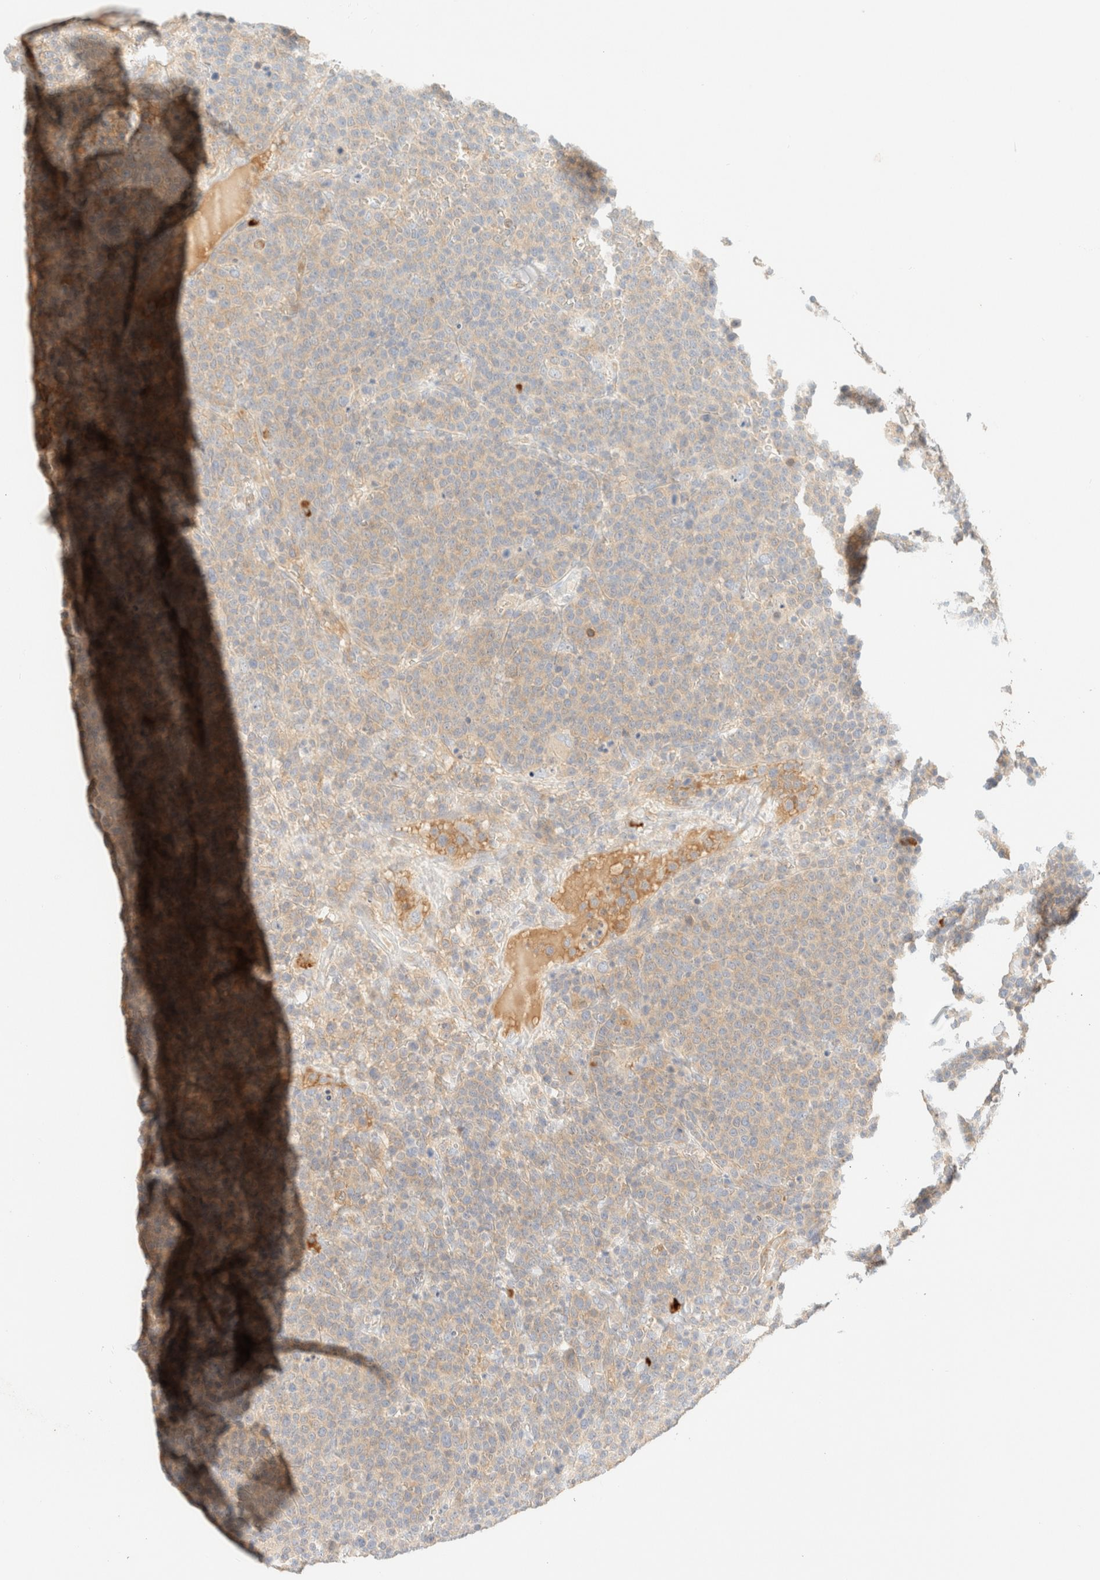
{"staining": {"intensity": "weak", "quantity": "25%-75%", "location": "cytoplasmic/membranous"}, "tissue": "lymphoma", "cell_type": "Tumor cells", "image_type": "cancer", "snomed": [{"axis": "morphology", "description": "Malignant lymphoma, non-Hodgkin's type, High grade"}, {"axis": "topography", "description": "Lymph node"}], "caption": "This photomicrograph exhibits IHC staining of human high-grade malignant lymphoma, non-Hodgkin's type, with low weak cytoplasmic/membranous expression in about 25%-75% of tumor cells.", "gene": "FHOD1", "patient": {"sex": "male", "age": 61}}